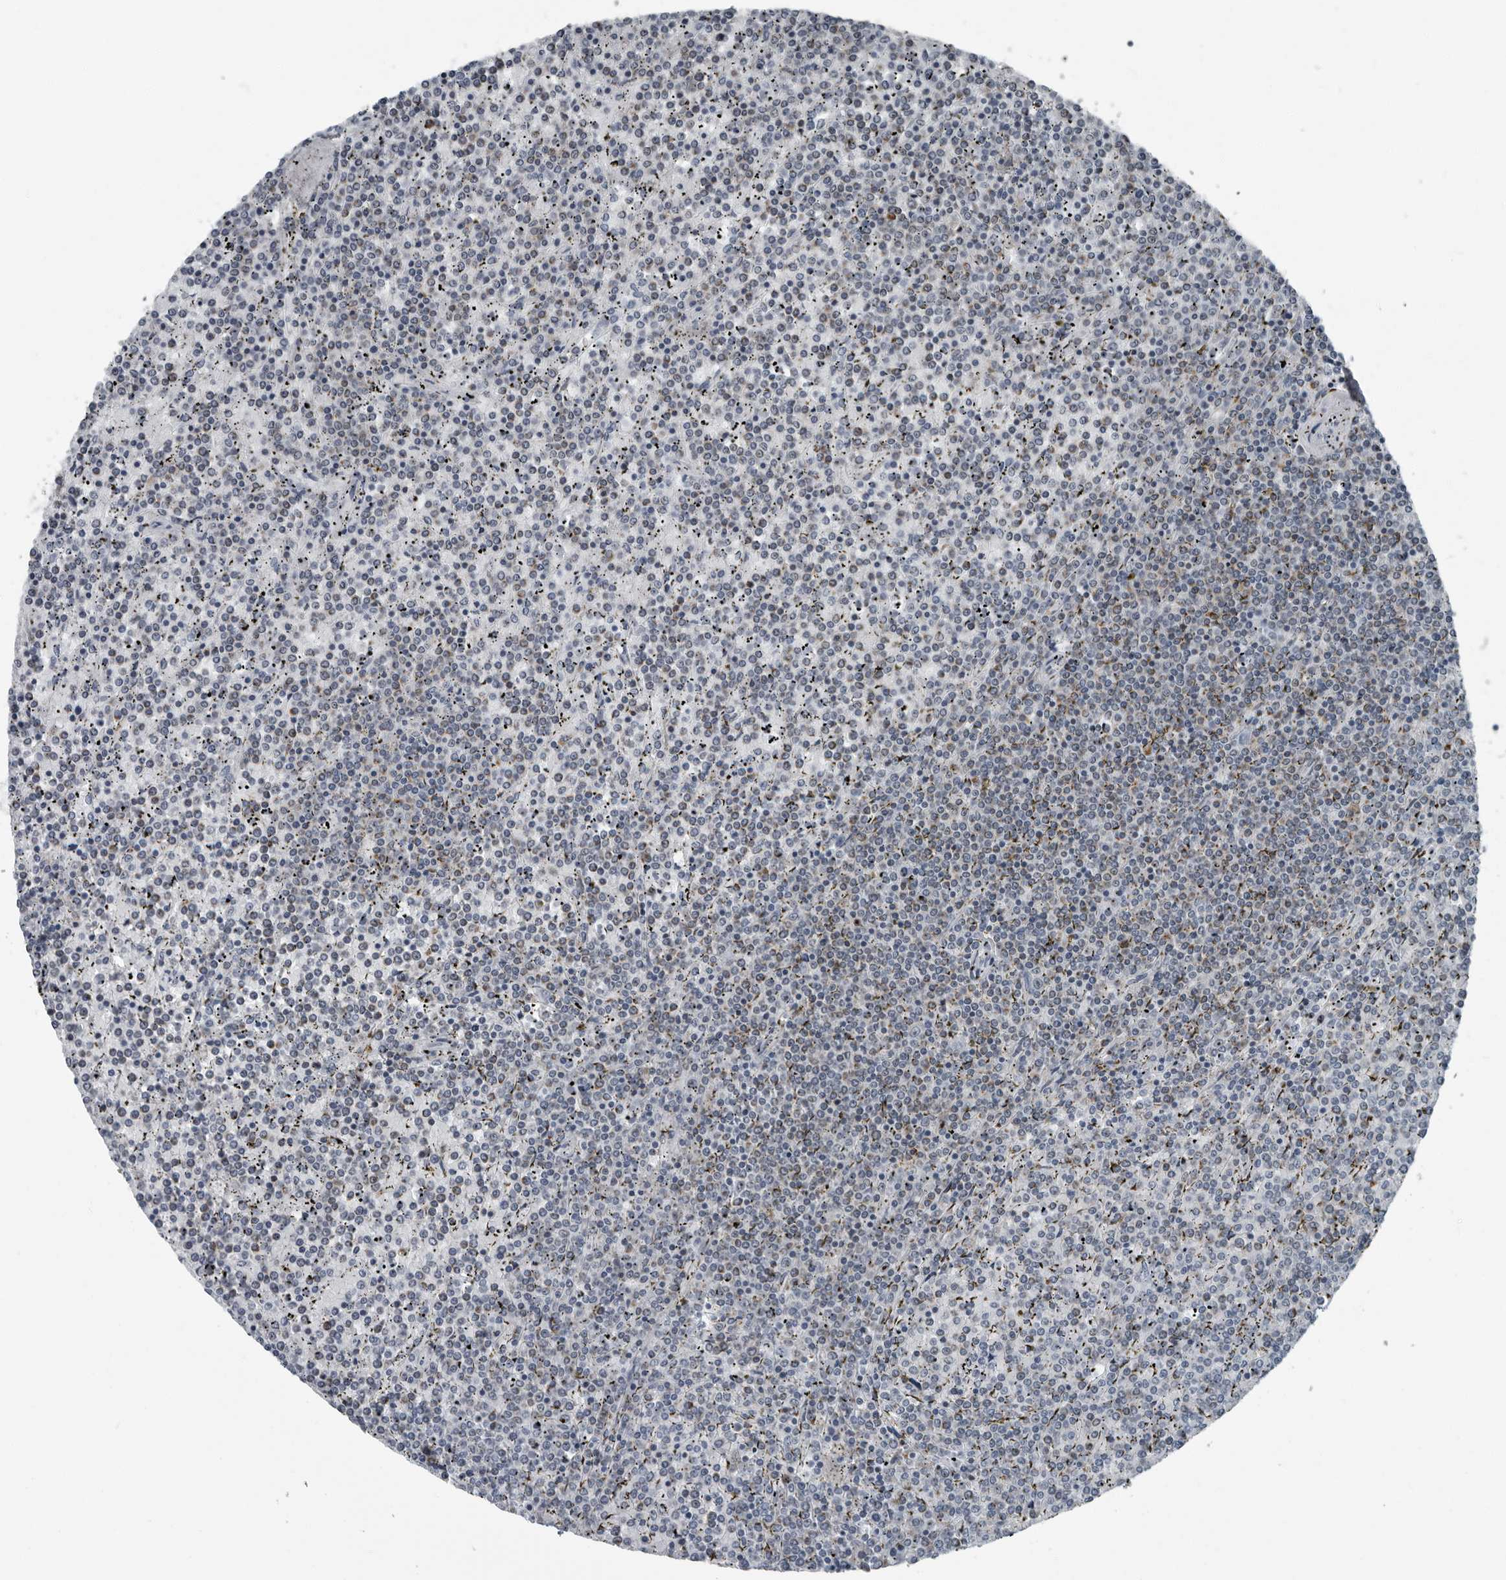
{"staining": {"intensity": "negative", "quantity": "none", "location": "none"}, "tissue": "lymphoma", "cell_type": "Tumor cells", "image_type": "cancer", "snomed": [{"axis": "morphology", "description": "Malignant lymphoma, non-Hodgkin's type, Low grade"}, {"axis": "topography", "description": "Spleen"}], "caption": "IHC photomicrograph of neoplastic tissue: lymphoma stained with DAB exhibits no significant protein expression in tumor cells.", "gene": "PDCD11", "patient": {"sex": "female", "age": 19}}